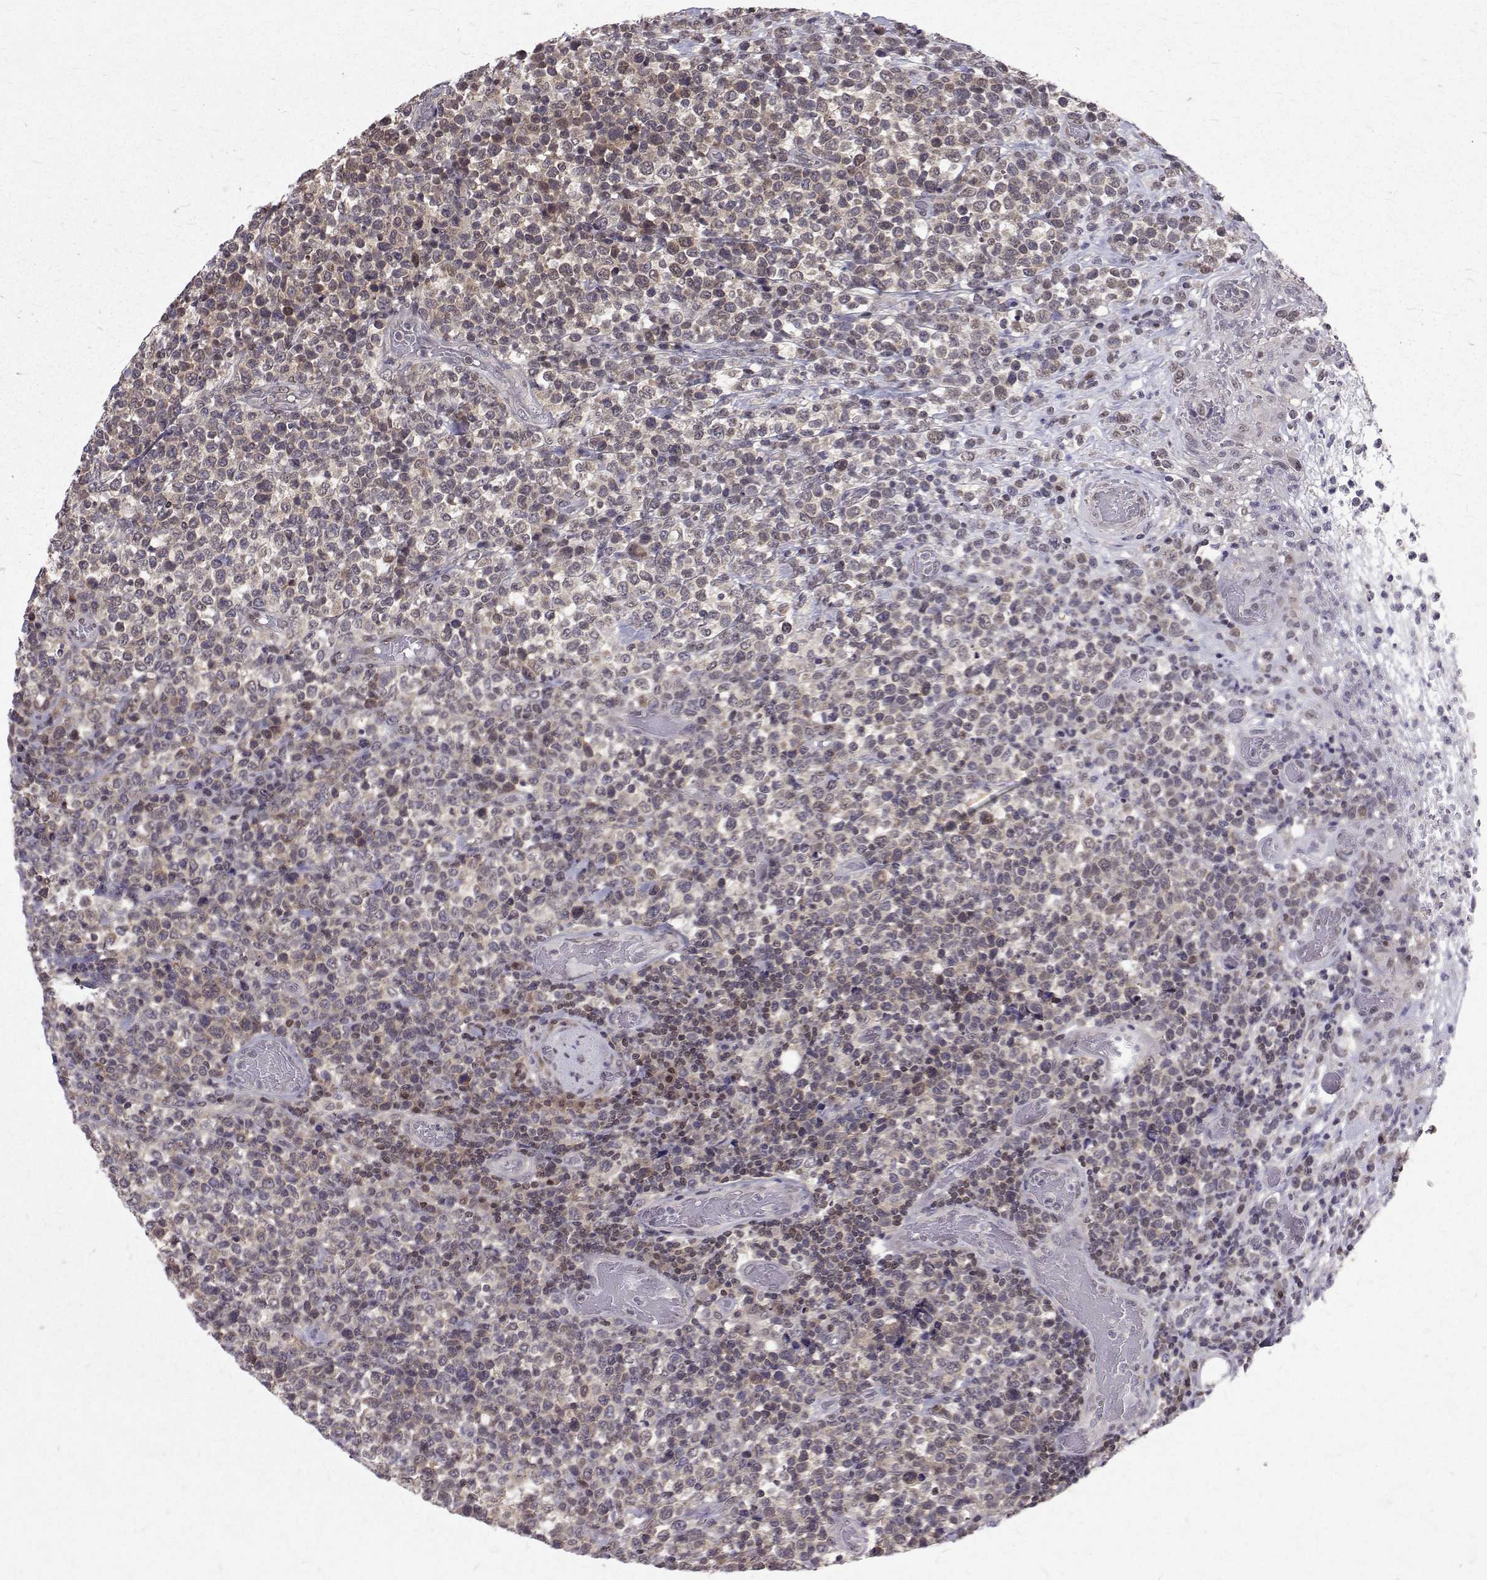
{"staining": {"intensity": "weak", "quantity": "<25%", "location": "nuclear"}, "tissue": "lymphoma", "cell_type": "Tumor cells", "image_type": "cancer", "snomed": [{"axis": "morphology", "description": "Malignant lymphoma, non-Hodgkin's type, High grade"}, {"axis": "topography", "description": "Soft tissue"}], "caption": "The image reveals no significant expression in tumor cells of lymphoma.", "gene": "NIF3L1", "patient": {"sex": "female", "age": 56}}